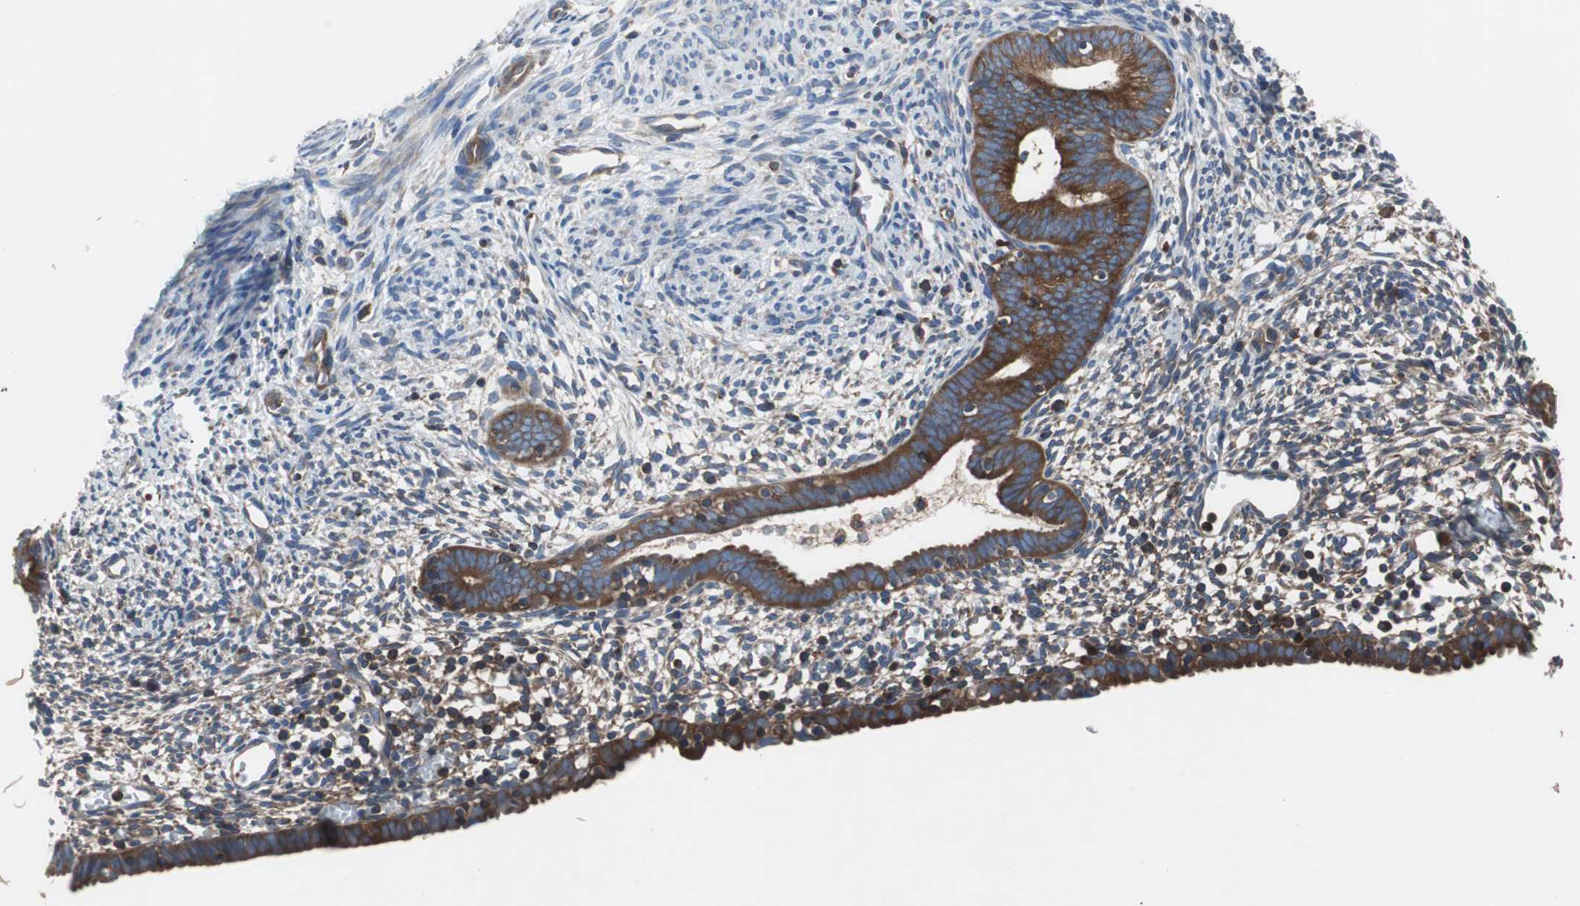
{"staining": {"intensity": "weak", "quantity": "25%-75%", "location": "cytoplasmic/membranous"}, "tissue": "endometrium", "cell_type": "Cells in endometrial stroma", "image_type": "normal", "snomed": [{"axis": "morphology", "description": "Normal tissue, NOS"}, {"axis": "morphology", "description": "Atrophy, NOS"}, {"axis": "topography", "description": "Uterus"}, {"axis": "topography", "description": "Endometrium"}], "caption": "The image reveals immunohistochemical staining of normal endometrium. There is weak cytoplasmic/membranous positivity is appreciated in about 25%-75% of cells in endometrial stroma. Ihc stains the protein in brown and the nuclei are stained blue.", "gene": "GYS1", "patient": {"sex": "female", "age": 68}}